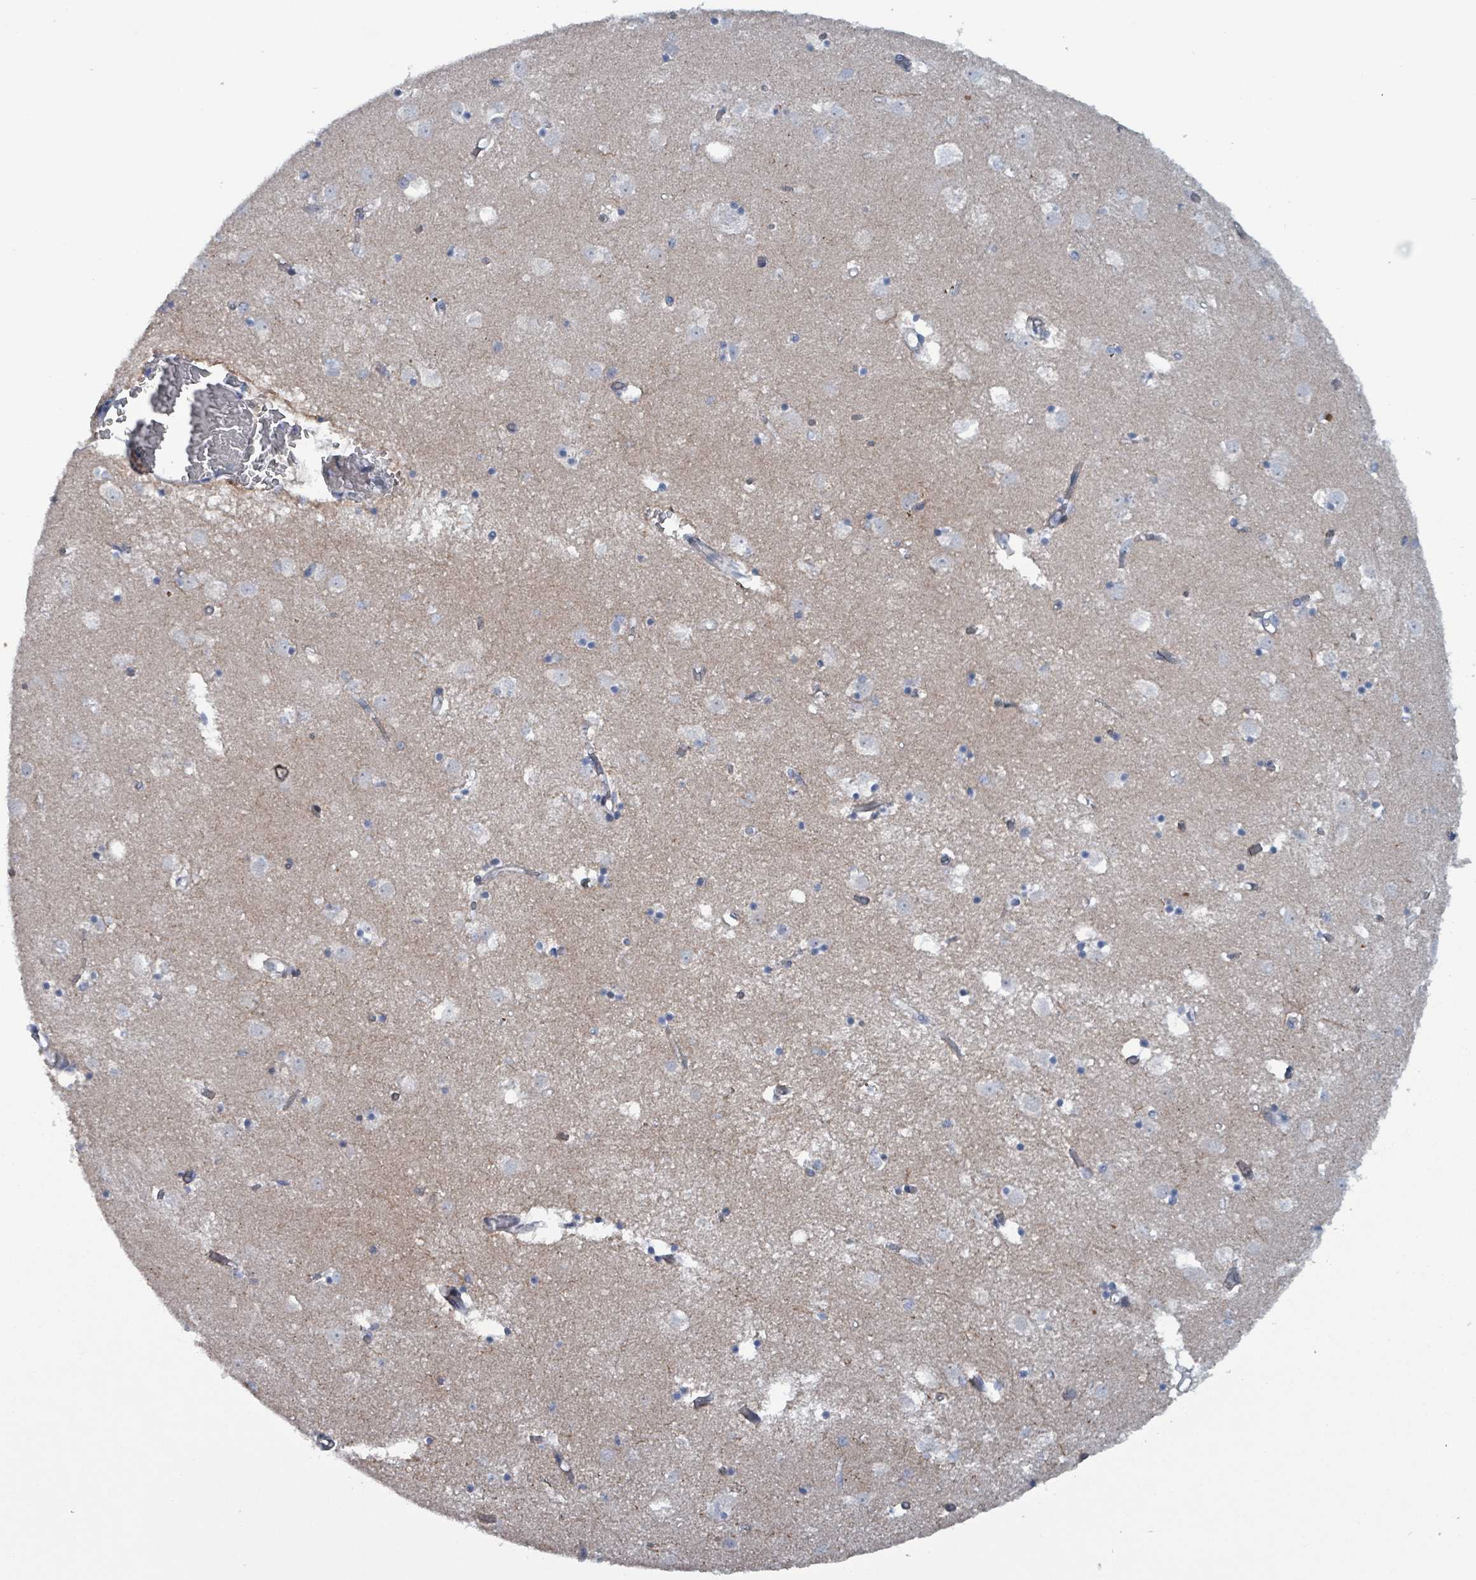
{"staining": {"intensity": "negative", "quantity": "none", "location": "none"}, "tissue": "caudate", "cell_type": "Glial cells", "image_type": "normal", "snomed": [{"axis": "morphology", "description": "Normal tissue, NOS"}, {"axis": "topography", "description": "Lateral ventricle wall"}], "caption": "Photomicrograph shows no protein expression in glial cells of normal caudate.", "gene": "TAAR5", "patient": {"sex": "male", "age": 70}}